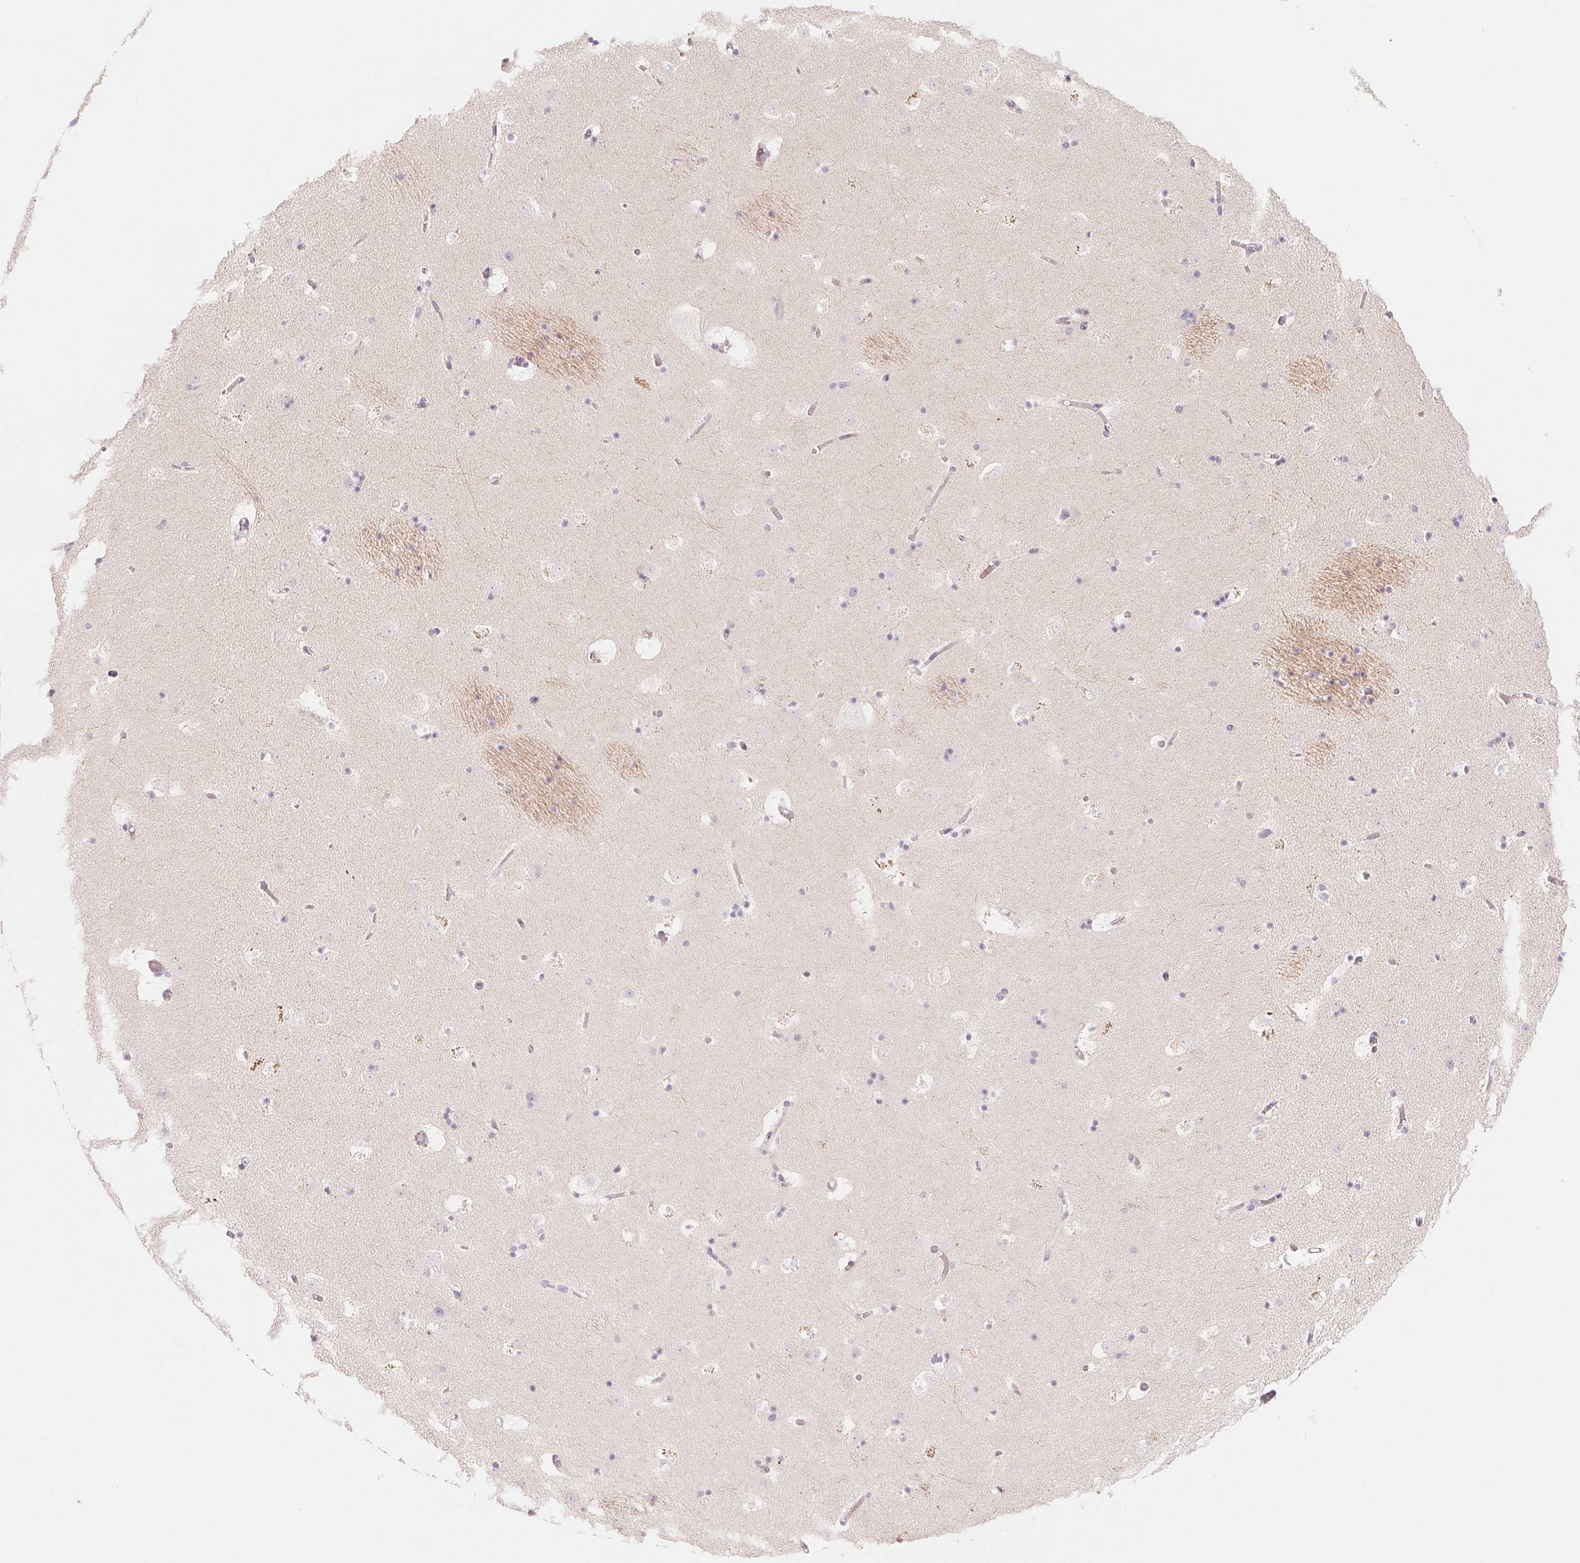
{"staining": {"intensity": "negative", "quantity": "none", "location": "none"}, "tissue": "caudate", "cell_type": "Glial cells", "image_type": "normal", "snomed": [{"axis": "morphology", "description": "Normal tissue, NOS"}, {"axis": "topography", "description": "Lateral ventricle wall"}], "caption": "The image reveals no significant expression in glial cells of caudate. (Brightfield microscopy of DAB immunohistochemistry (IHC) at high magnification).", "gene": "SLC17A4", "patient": {"sex": "female", "age": 42}}